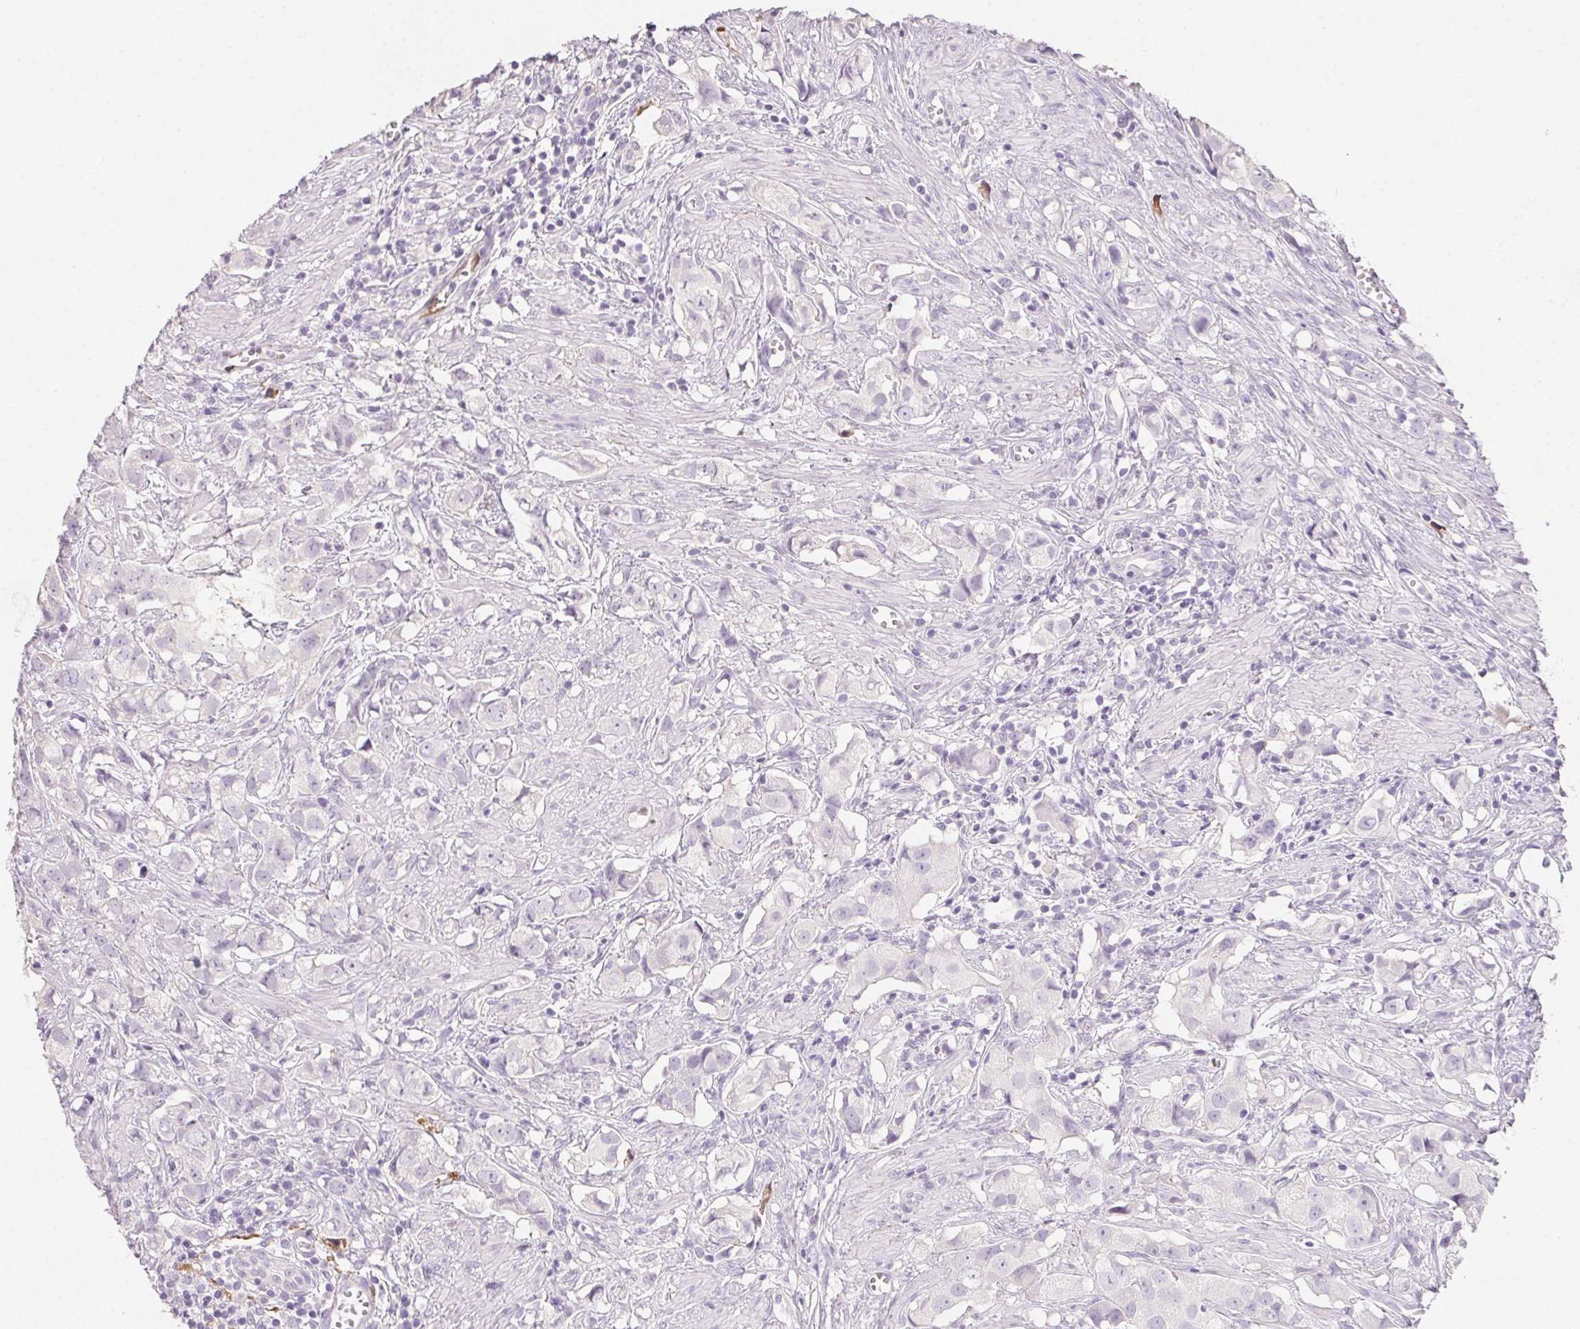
{"staining": {"intensity": "negative", "quantity": "none", "location": "none"}, "tissue": "prostate cancer", "cell_type": "Tumor cells", "image_type": "cancer", "snomed": [{"axis": "morphology", "description": "Adenocarcinoma, High grade"}, {"axis": "topography", "description": "Prostate"}], "caption": "A histopathology image of high-grade adenocarcinoma (prostate) stained for a protein demonstrates no brown staining in tumor cells.", "gene": "MYL4", "patient": {"sex": "male", "age": 58}}